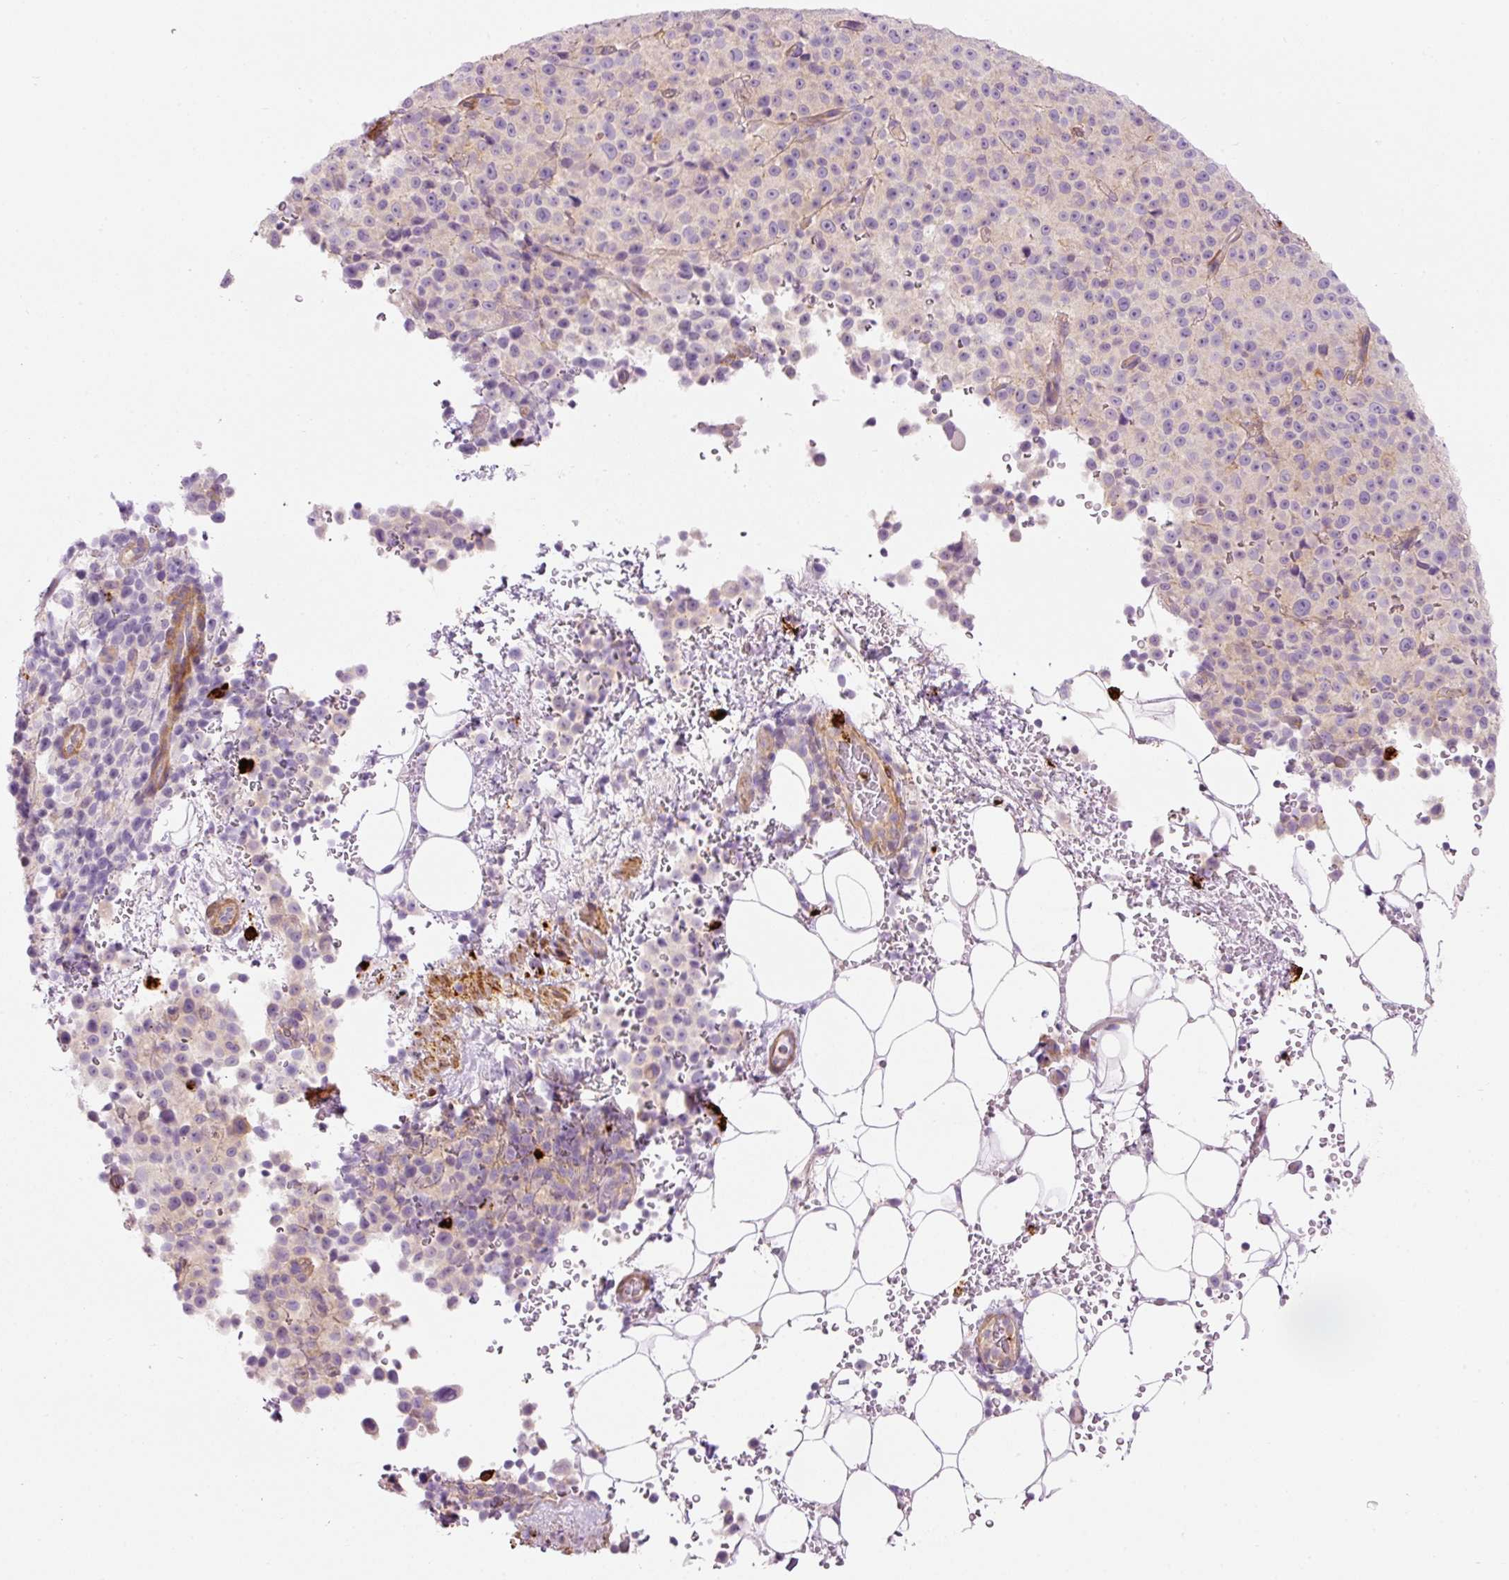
{"staining": {"intensity": "negative", "quantity": "none", "location": "none"}, "tissue": "melanoma", "cell_type": "Tumor cells", "image_type": "cancer", "snomed": [{"axis": "morphology", "description": "Malignant melanoma, Metastatic site"}, {"axis": "topography", "description": "Skin"}, {"axis": "topography", "description": "Lymph node"}], "caption": "DAB immunohistochemical staining of melanoma displays no significant expression in tumor cells. (Stains: DAB immunohistochemistry with hematoxylin counter stain, Microscopy: brightfield microscopy at high magnification).", "gene": "MAP3K3", "patient": {"sex": "male", "age": 66}}